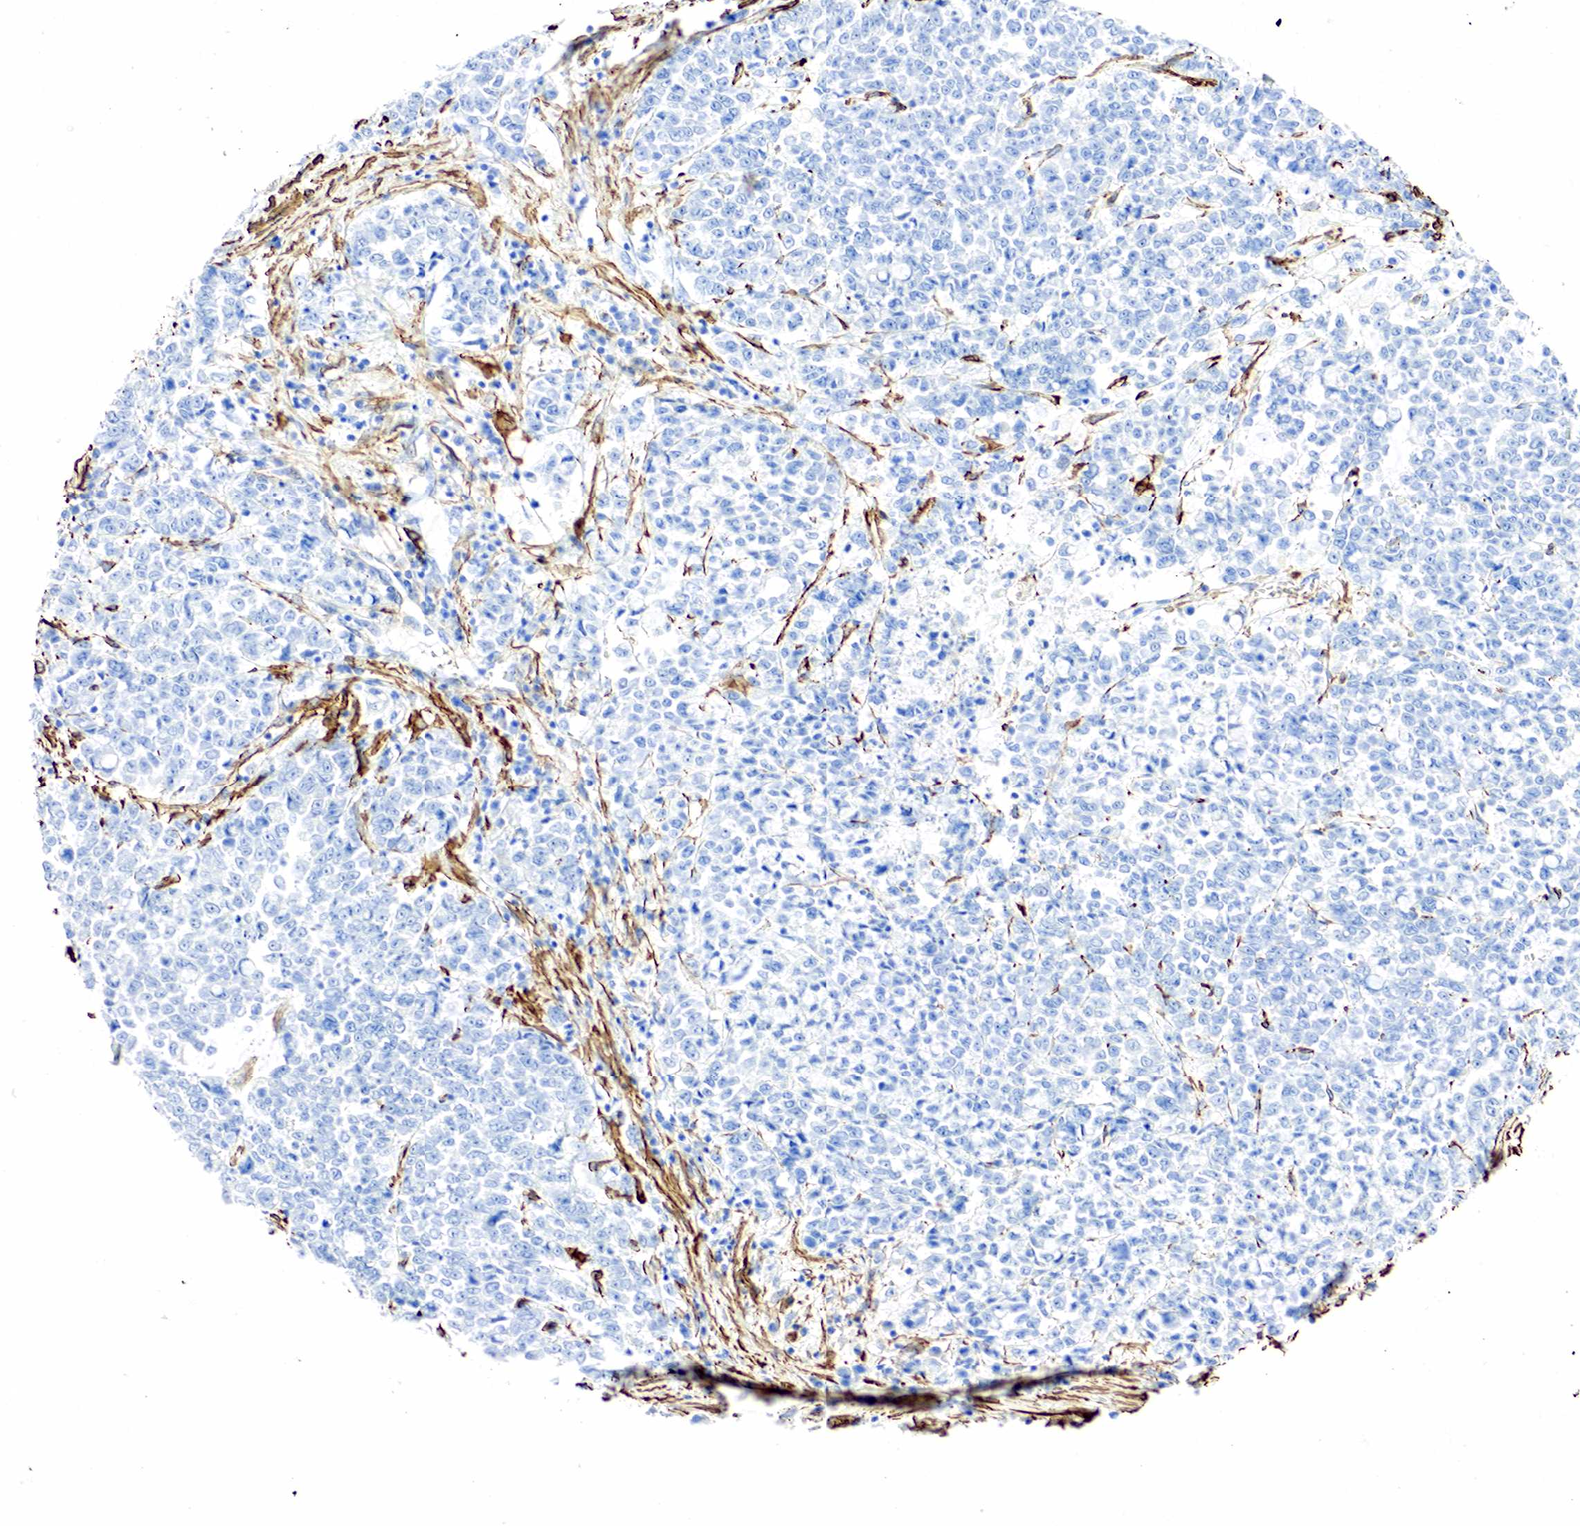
{"staining": {"intensity": "negative", "quantity": "none", "location": "none"}, "tissue": "stomach cancer", "cell_type": "Tumor cells", "image_type": "cancer", "snomed": [{"axis": "morphology", "description": "Adenocarcinoma, NOS"}, {"axis": "topography", "description": "Stomach"}], "caption": "Immunohistochemical staining of stomach cancer (adenocarcinoma) reveals no significant positivity in tumor cells.", "gene": "ACTA1", "patient": {"sex": "male", "age": 72}}